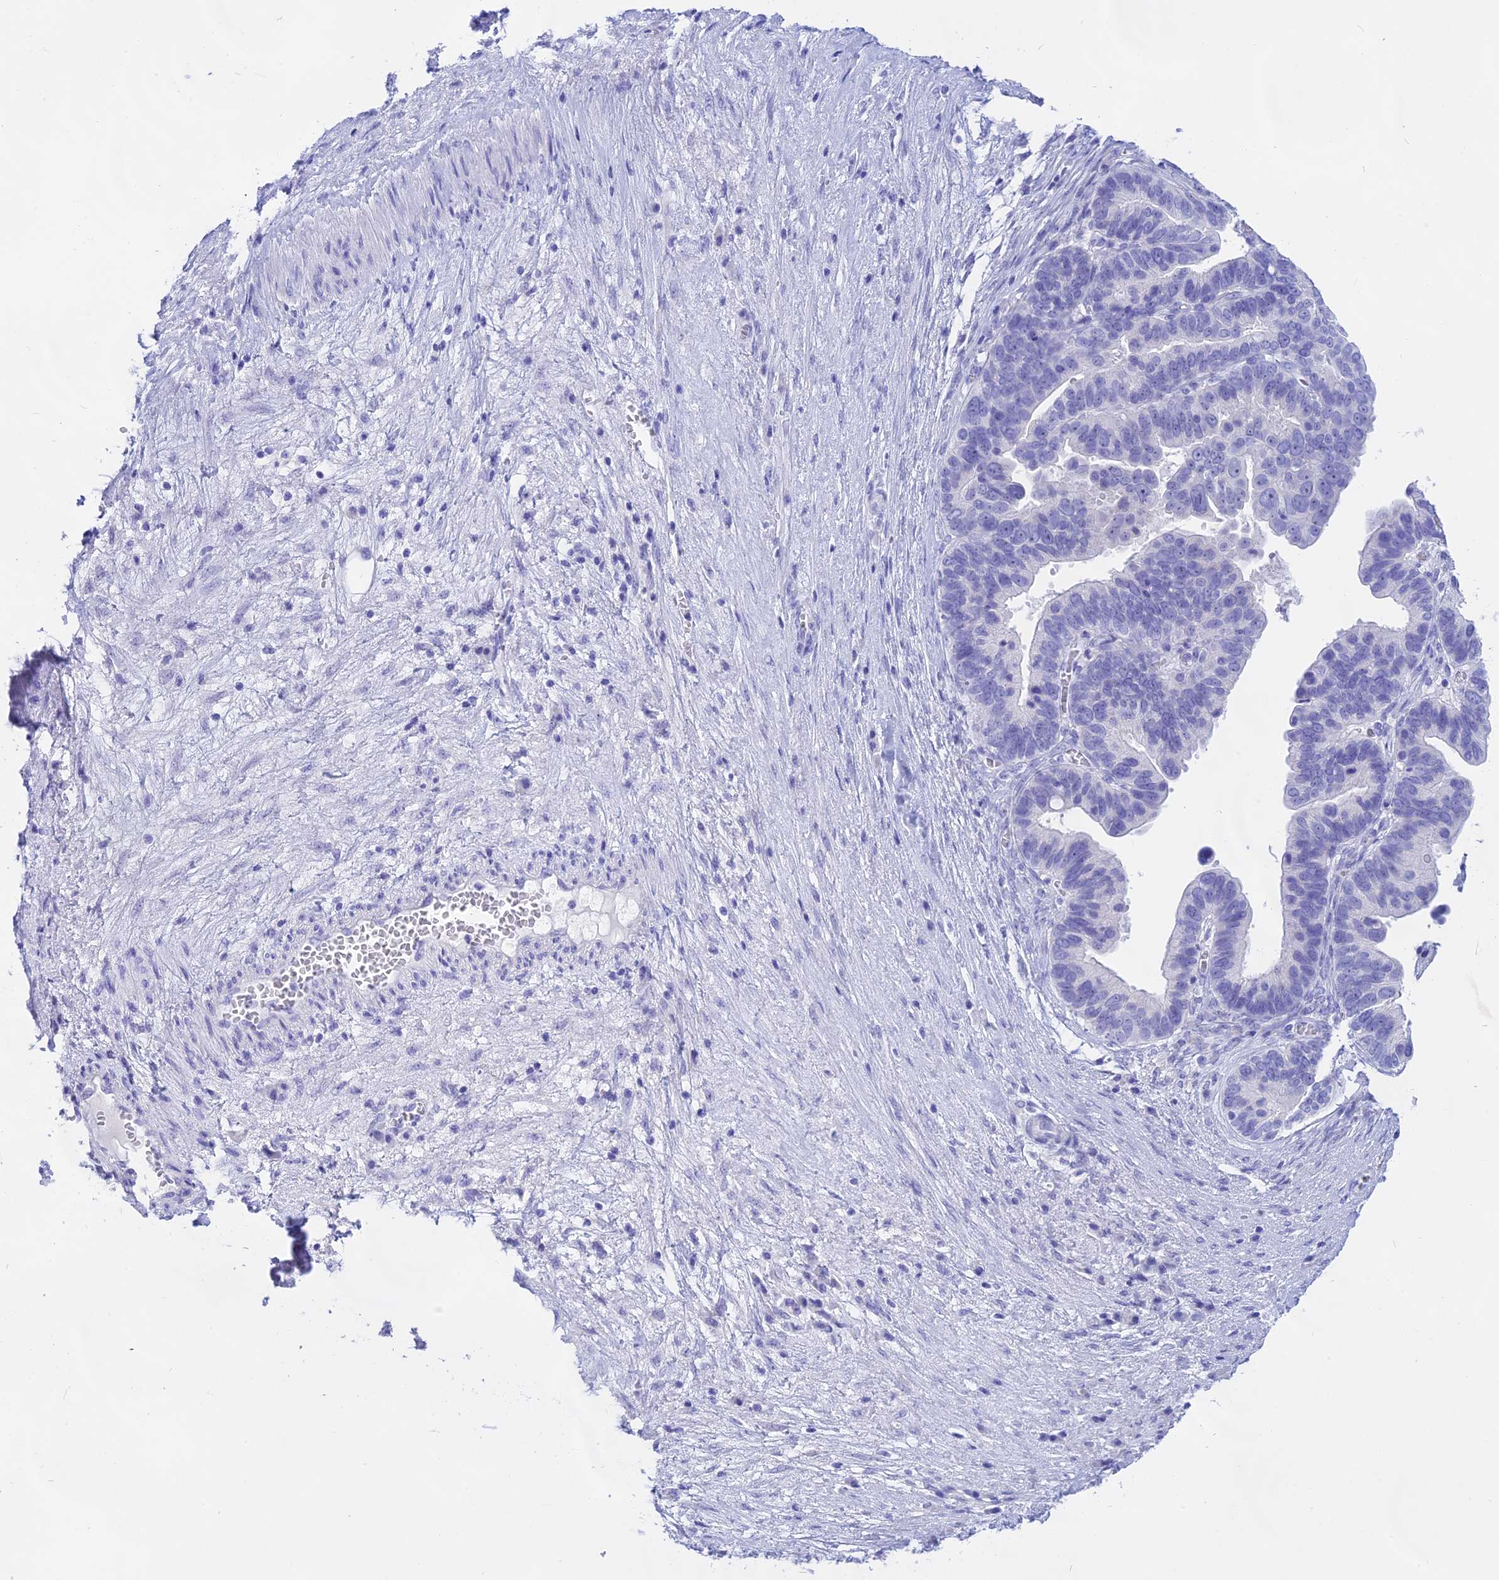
{"staining": {"intensity": "negative", "quantity": "none", "location": "none"}, "tissue": "ovarian cancer", "cell_type": "Tumor cells", "image_type": "cancer", "snomed": [{"axis": "morphology", "description": "Cystadenocarcinoma, serous, NOS"}, {"axis": "topography", "description": "Ovary"}], "caption": "Tumor cells are negative for protein expression in human ovarian cancer (serous cystadenocarcinoma). The staining was performed using DAB to visualize the protein expression in brown, while the nuclei were stained in blue with hematoxylin (Magnification: 20x).", "gene": "ISCA1", "patient": {"sex": "female", "age": 56}}